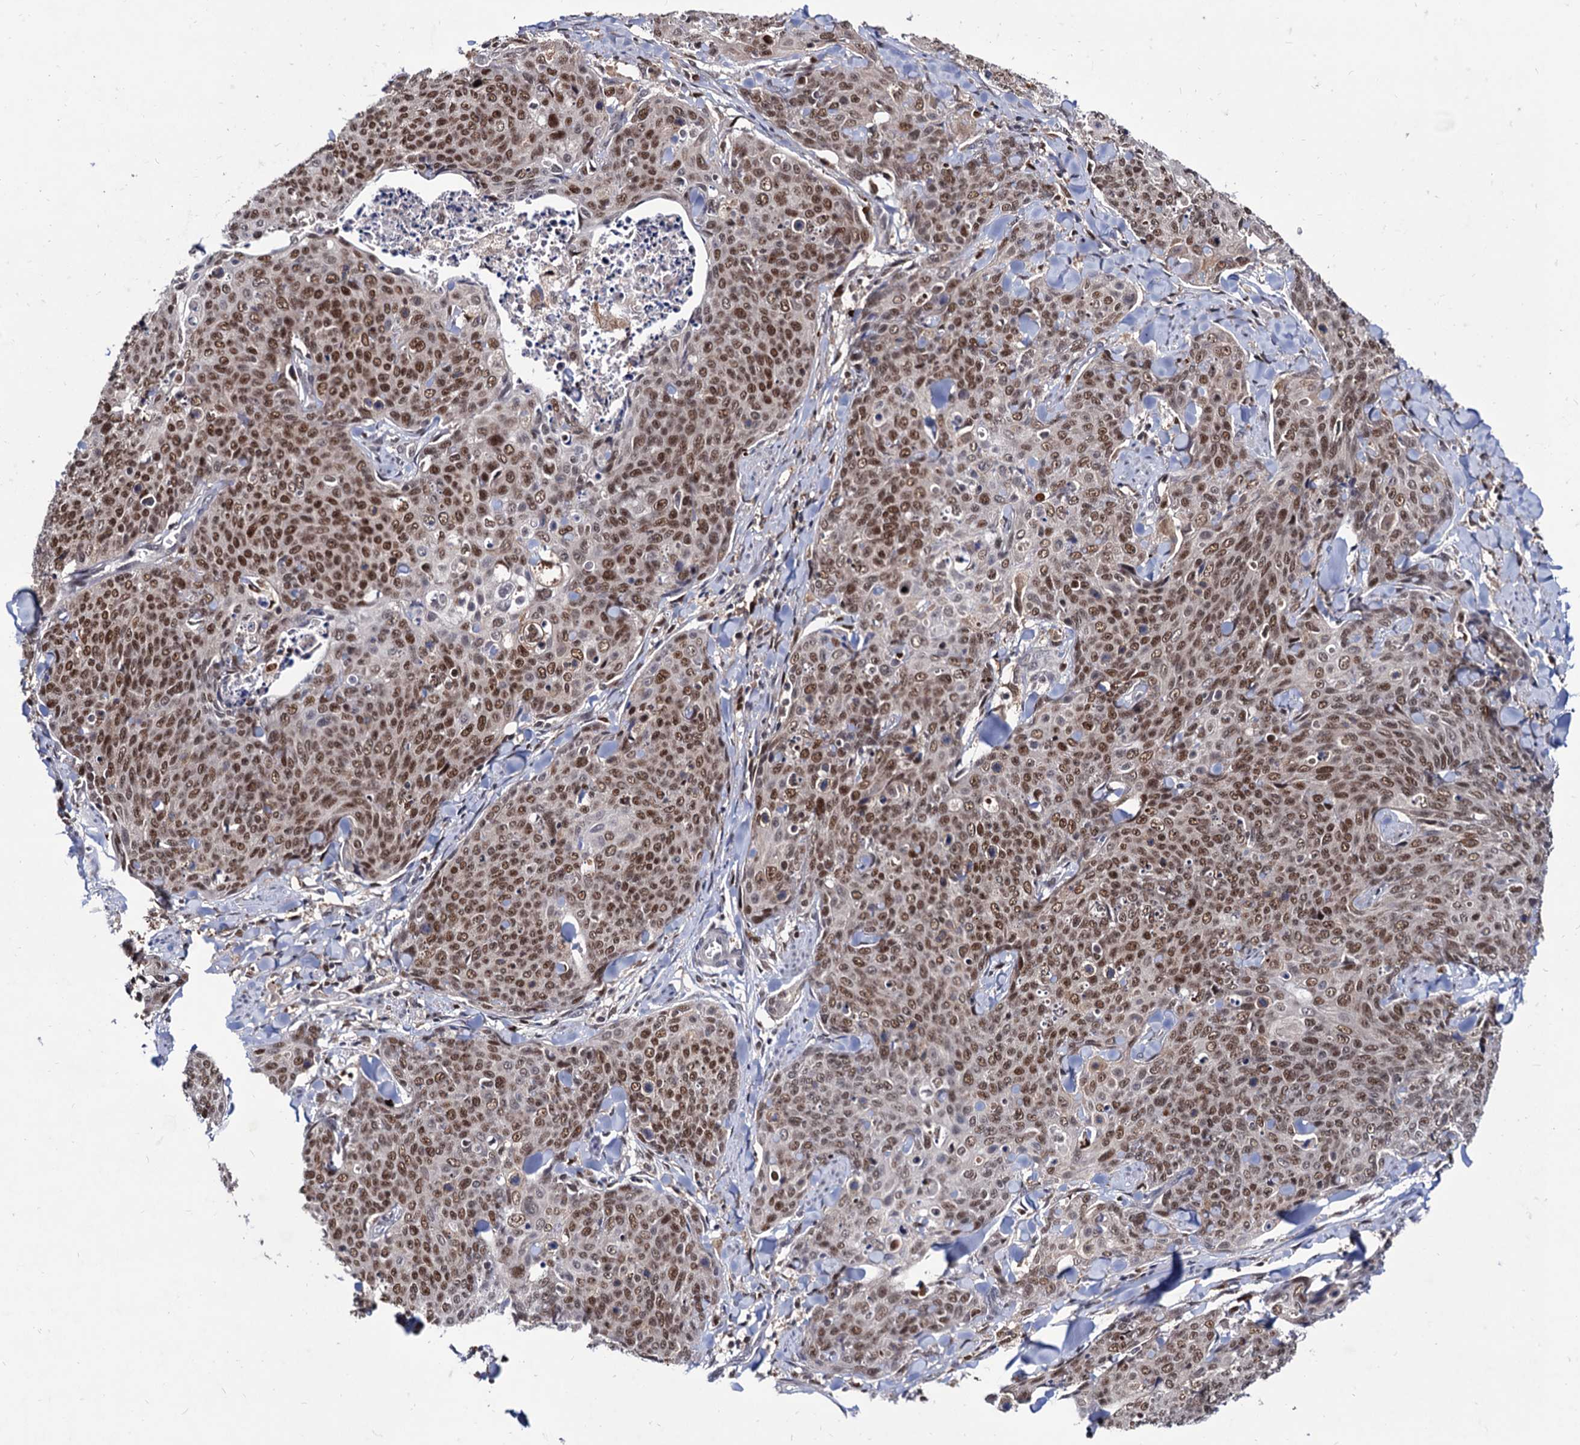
{"staining": {"intensity": "moderate", "quantity": ">75%", "location": "nuclear"}, "tissue": "skin cancer", "cell_type": "Tumor cells", "image_type": "cancer", "snomed": [{"axis": "morphology", "description": "Squamous cell carcinoma, NOS"}, {"axis": "topography", "description": "Skin"}, {"axis": "topography", "description": "Vulva"}], "caption": "Protein expression analysis of human squamous cell carcinoma (skin) reveals moderate nuclear expression in approximately >75% of tumor cells. The protein of interest is stained brown, and the nuclei are stained in blue (DAB (3,3'-diaminobenzidine) IHC with brightfield microscopy, high magnification).", "gene": "RNASEH2B", "patient": {"sex": "female", "age": 85}}